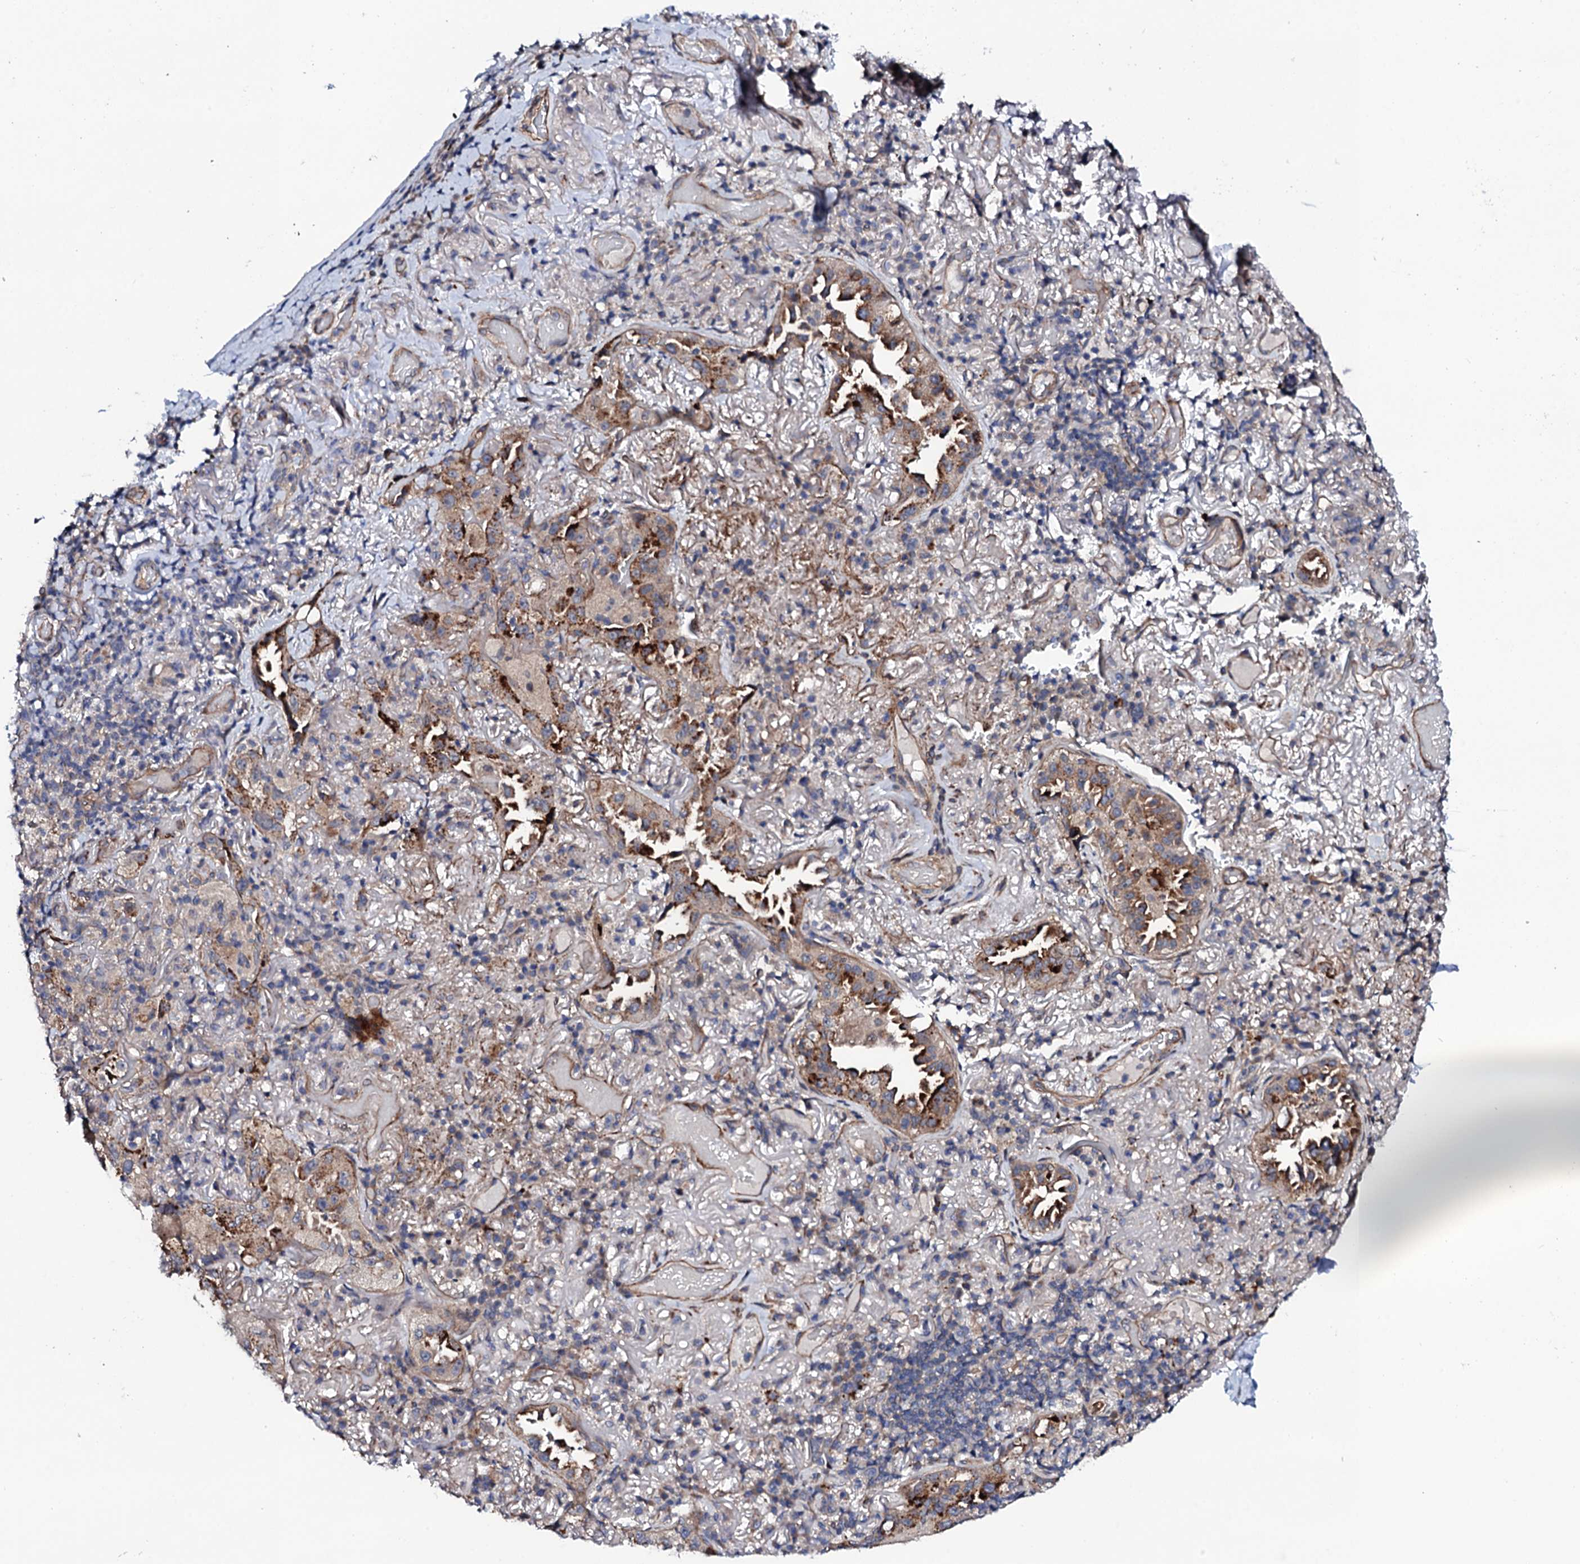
{"staining": {"intensity": "strong", "quantity": "25%-75%", "location": "cytoplasmic/membranous"}, "tissue": "lung cancer", "cell_type": "Tumor cells", "image_type": "cancer", "snomed": [{"axis": "morphology", "description": "Adenocarcinoma, NOS"}, {"axis": "topography", "description": "Lung"}], "caption": "Protein expression analysis of human adenocarcinoma (lung) reveals strong cytoplasmic/membranous expression in approximately 25%-75% of tumor cells.", "gene": "CIAO2A", "patient": {"sex": "female", "age": 69}}